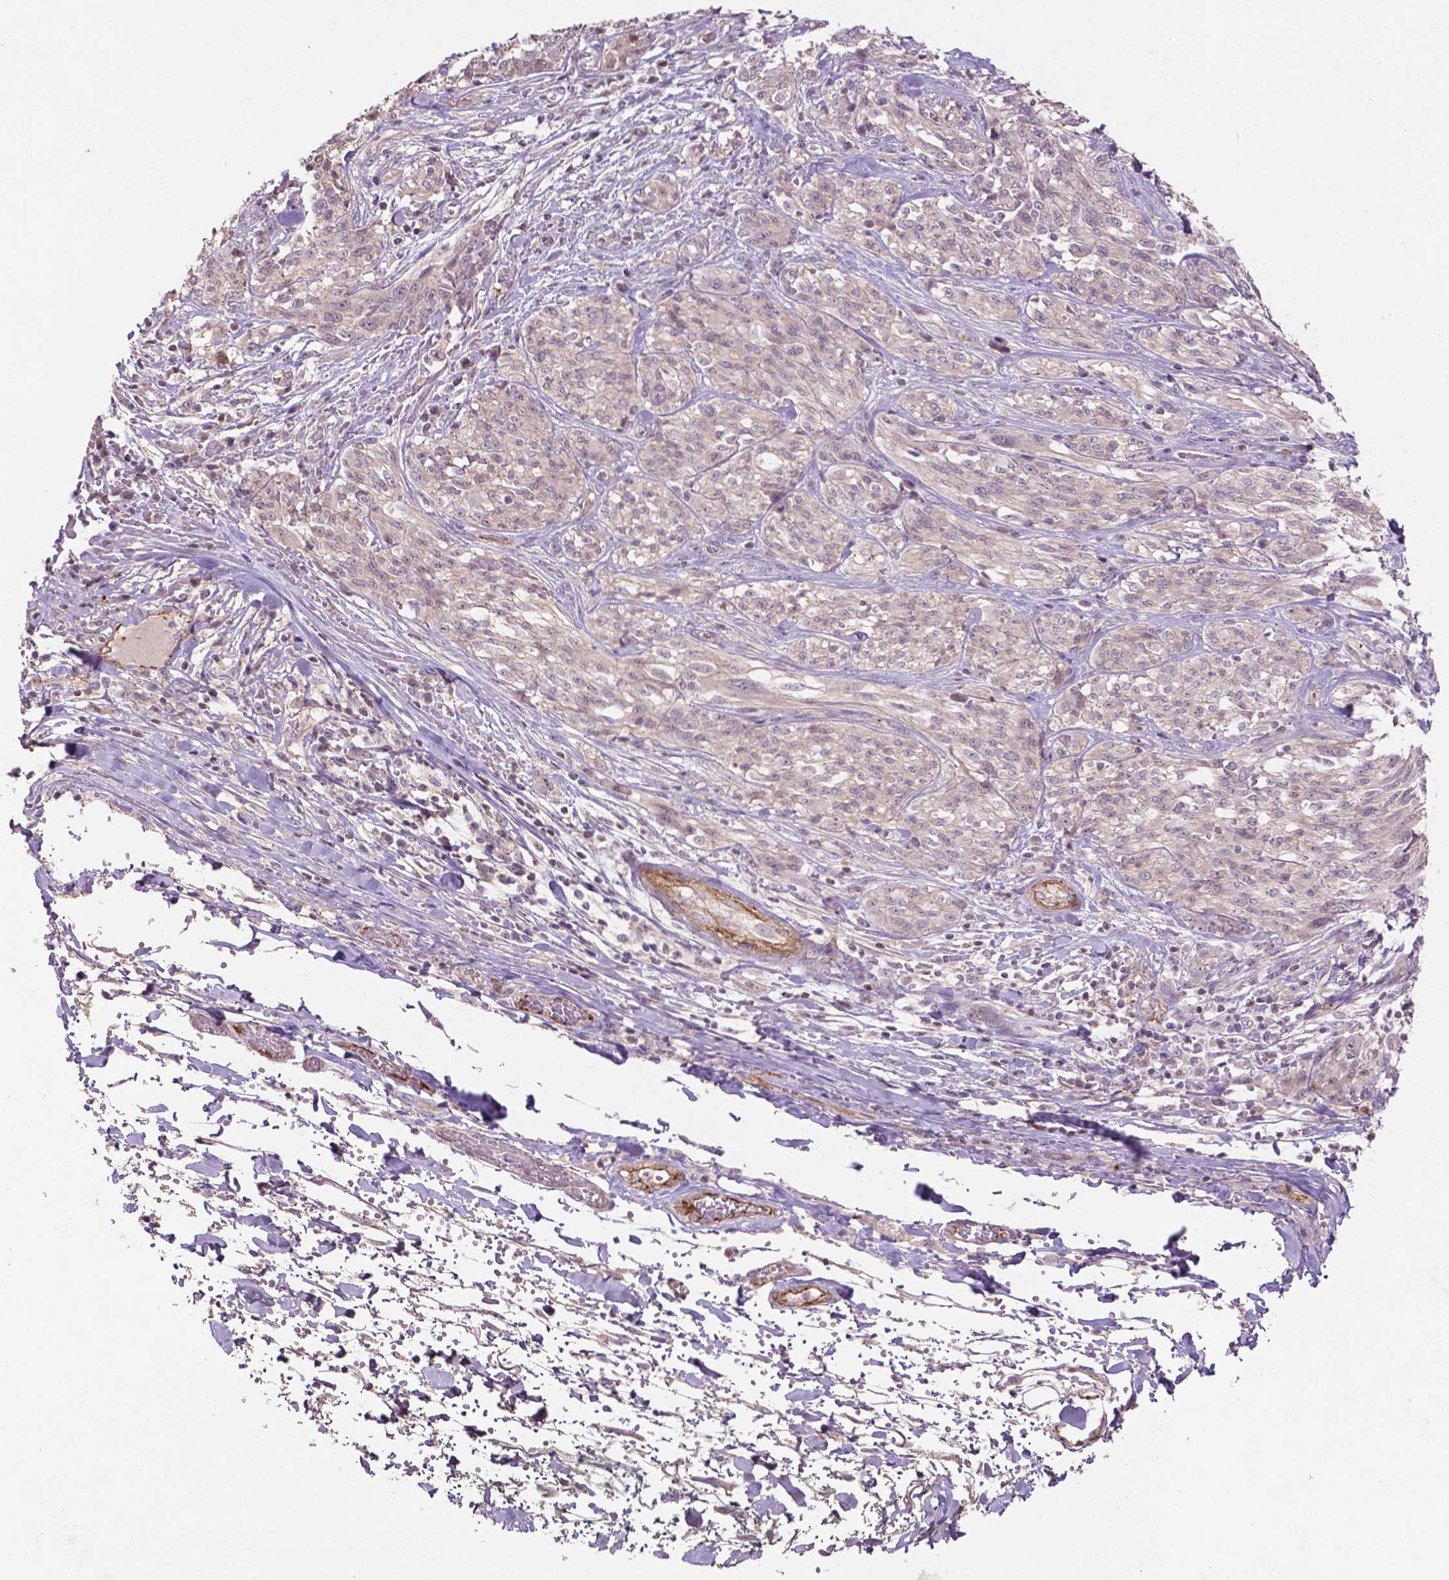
{"staining": {"intensity": "negative", "quantity": "none", "location": "none"}, "tissue": "melanoma", "cell_type": "Tumor cells", "image_type": "cancer", "snomed": [{"axis": "morphology", "description": "Malignant melanoma, NOS"}, {"axis": "topography", "description": "Skin"}], "caption": "DAB immunohistochemical staining of melanoma shows no significant positivity in tumor cells.", "gene": "ARL5C", "patient": {"sex": "female", "age": 91}}